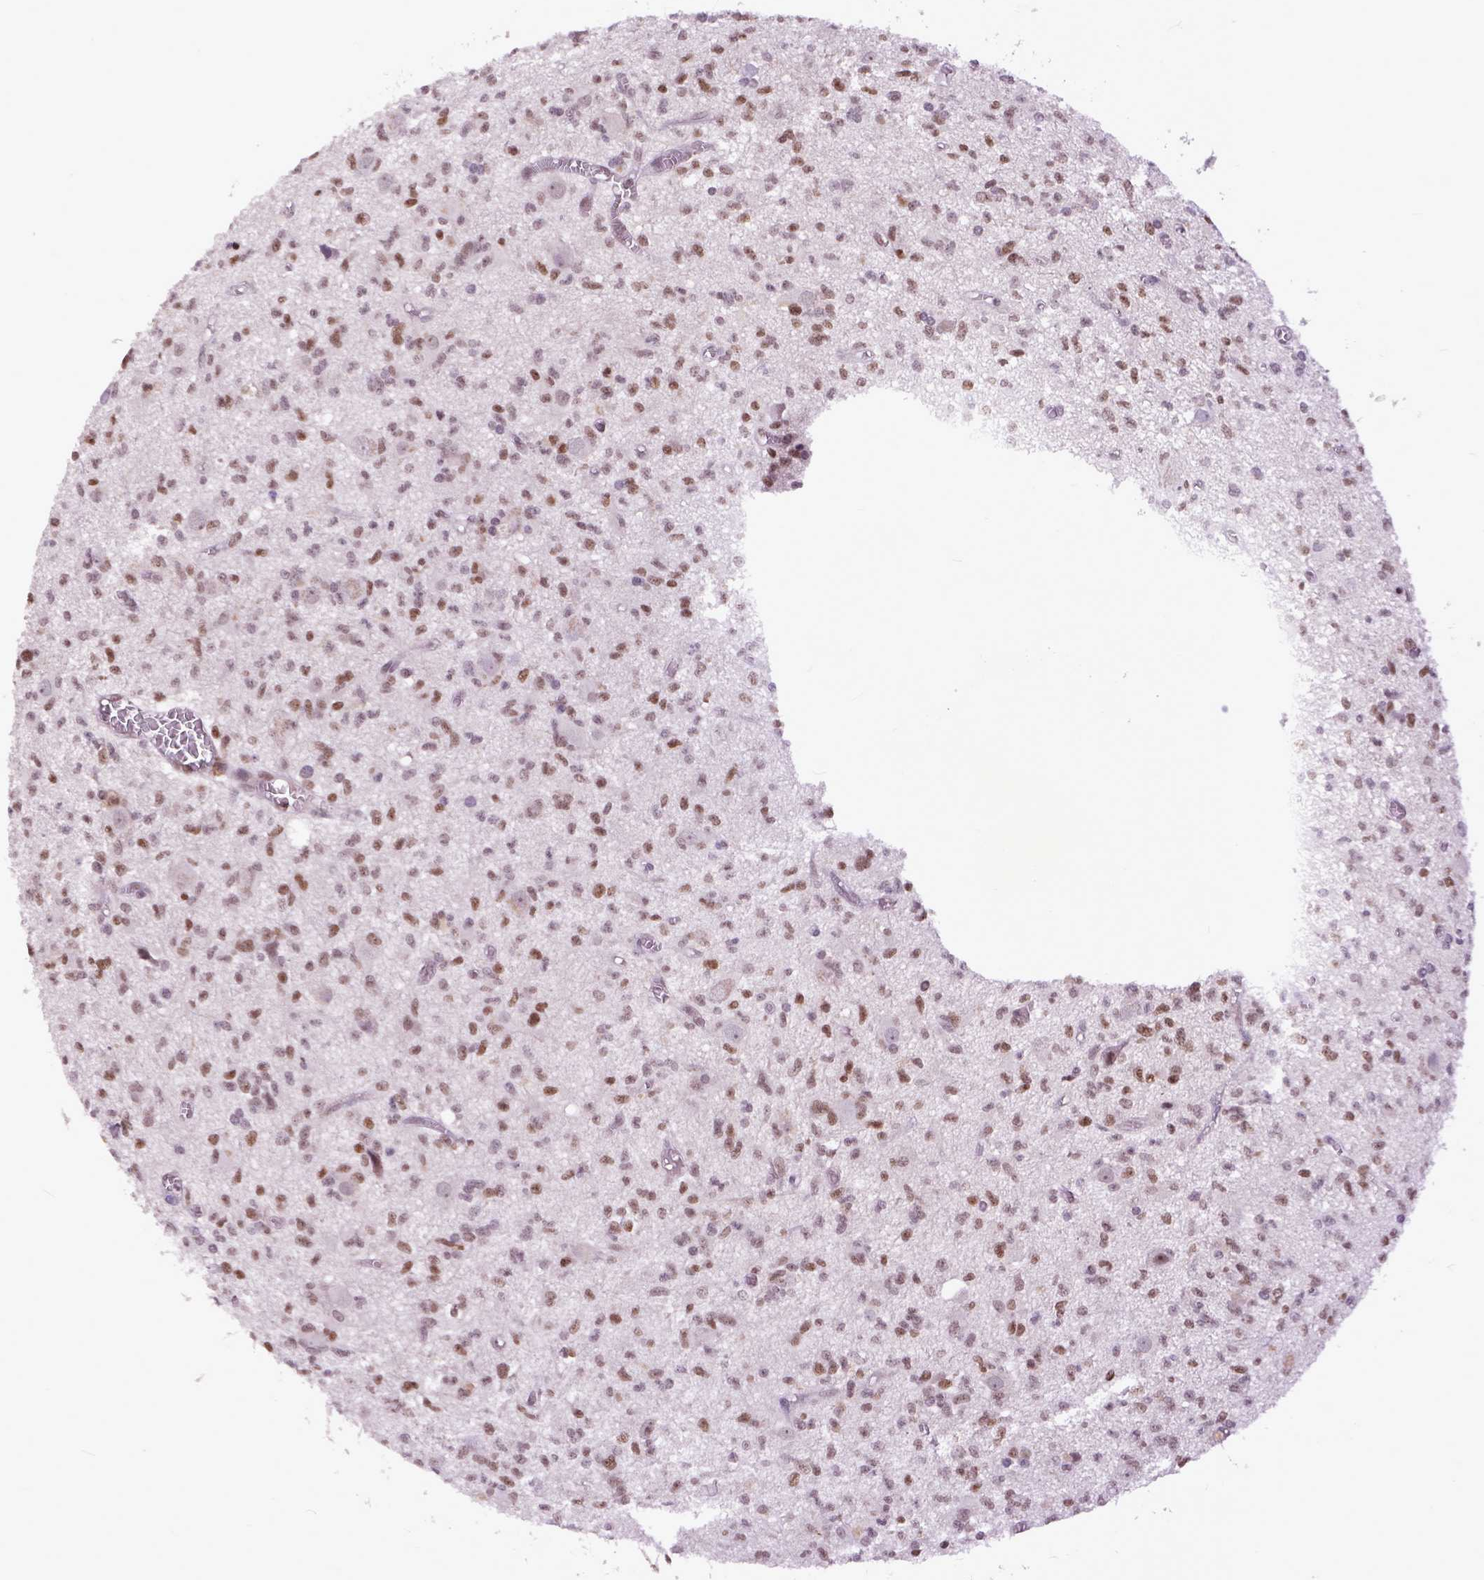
{"staining": {"intensity": "moderate", "quantity": ">75%", "location": "nuclear"}, "tissue": "glioma", "cell_type": "Tumor cells", "image_type": "cancer", "snomed": [{"axis": "morphology", "description": "Glioma, malignant, Low grade"}, {"axis": "topography", "description": "Brain"}], "caption": "Brown immunohistochemical staining in human low-grade glioma (malignant) shows moderate nuclear staining in about >75% of tumor cells. The staining was performed using DAB (3,3'-diaminobenzidine) to visualize the protein expression in brown, while the nuclei were stained in blue with hematoxylin (Magnification: 20x).", "gene": "RCC2", "patient": {"sex": "male", "age": 64}}